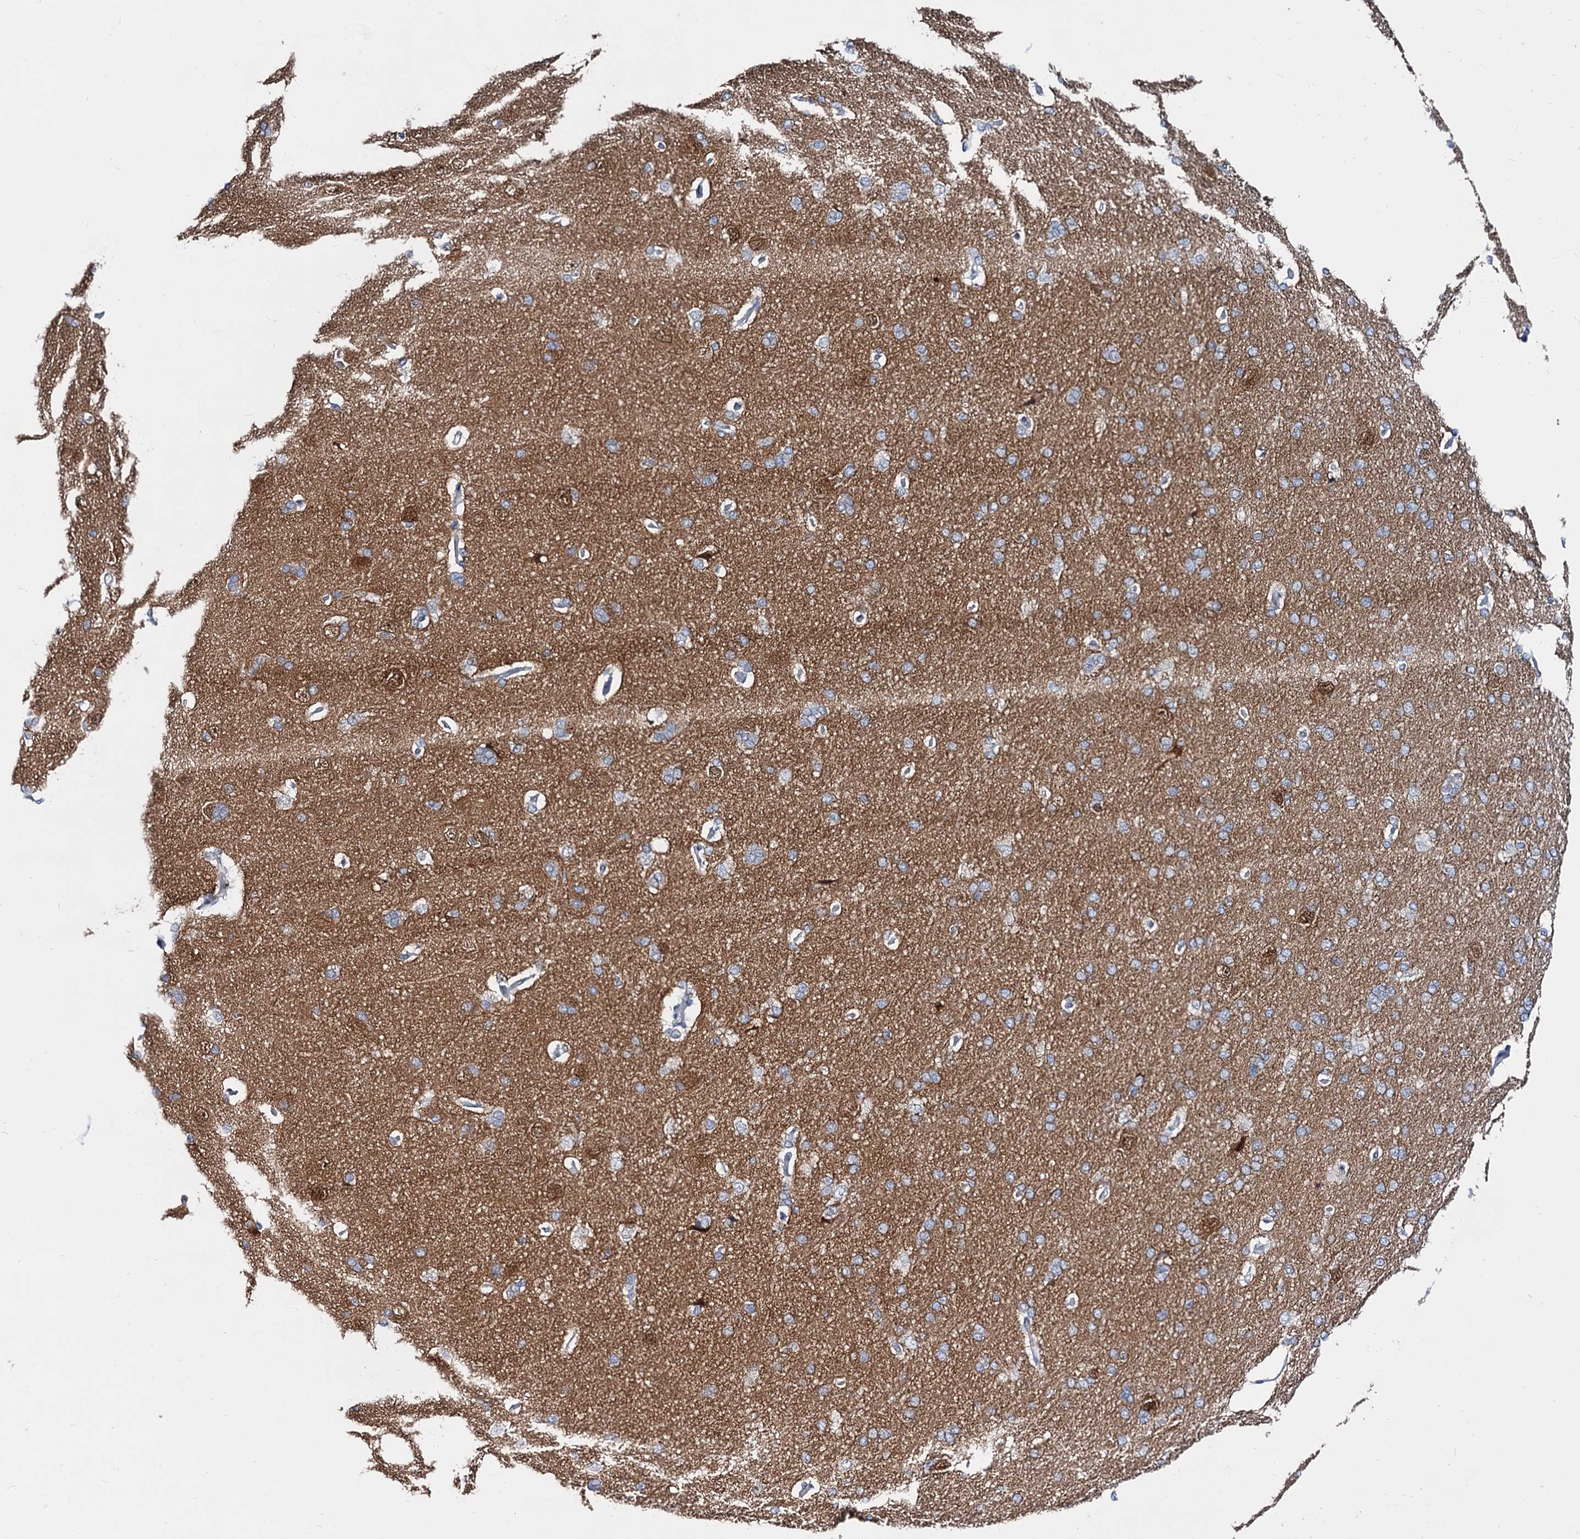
{"staining": {"intensity": "negative", "quantity": "none", "location": "none"}, "tissue": "cerebral cortex", "cell_type": "Endothelial cells", "image_type": "normal", "snomed": [{"axis": "morphology", "description": "Normal tissue, NOS"}, {"axis": "topography", "description": "Cerebral cortex"}], "caption": "There is no significant staining in endothelial cells of cerebral cortex. (DAB (3,3'-diaminobenzidine) IHC, high magnification).", "gene": "CAPRIN2", "patient": {"sex": "male", "age": 62}}